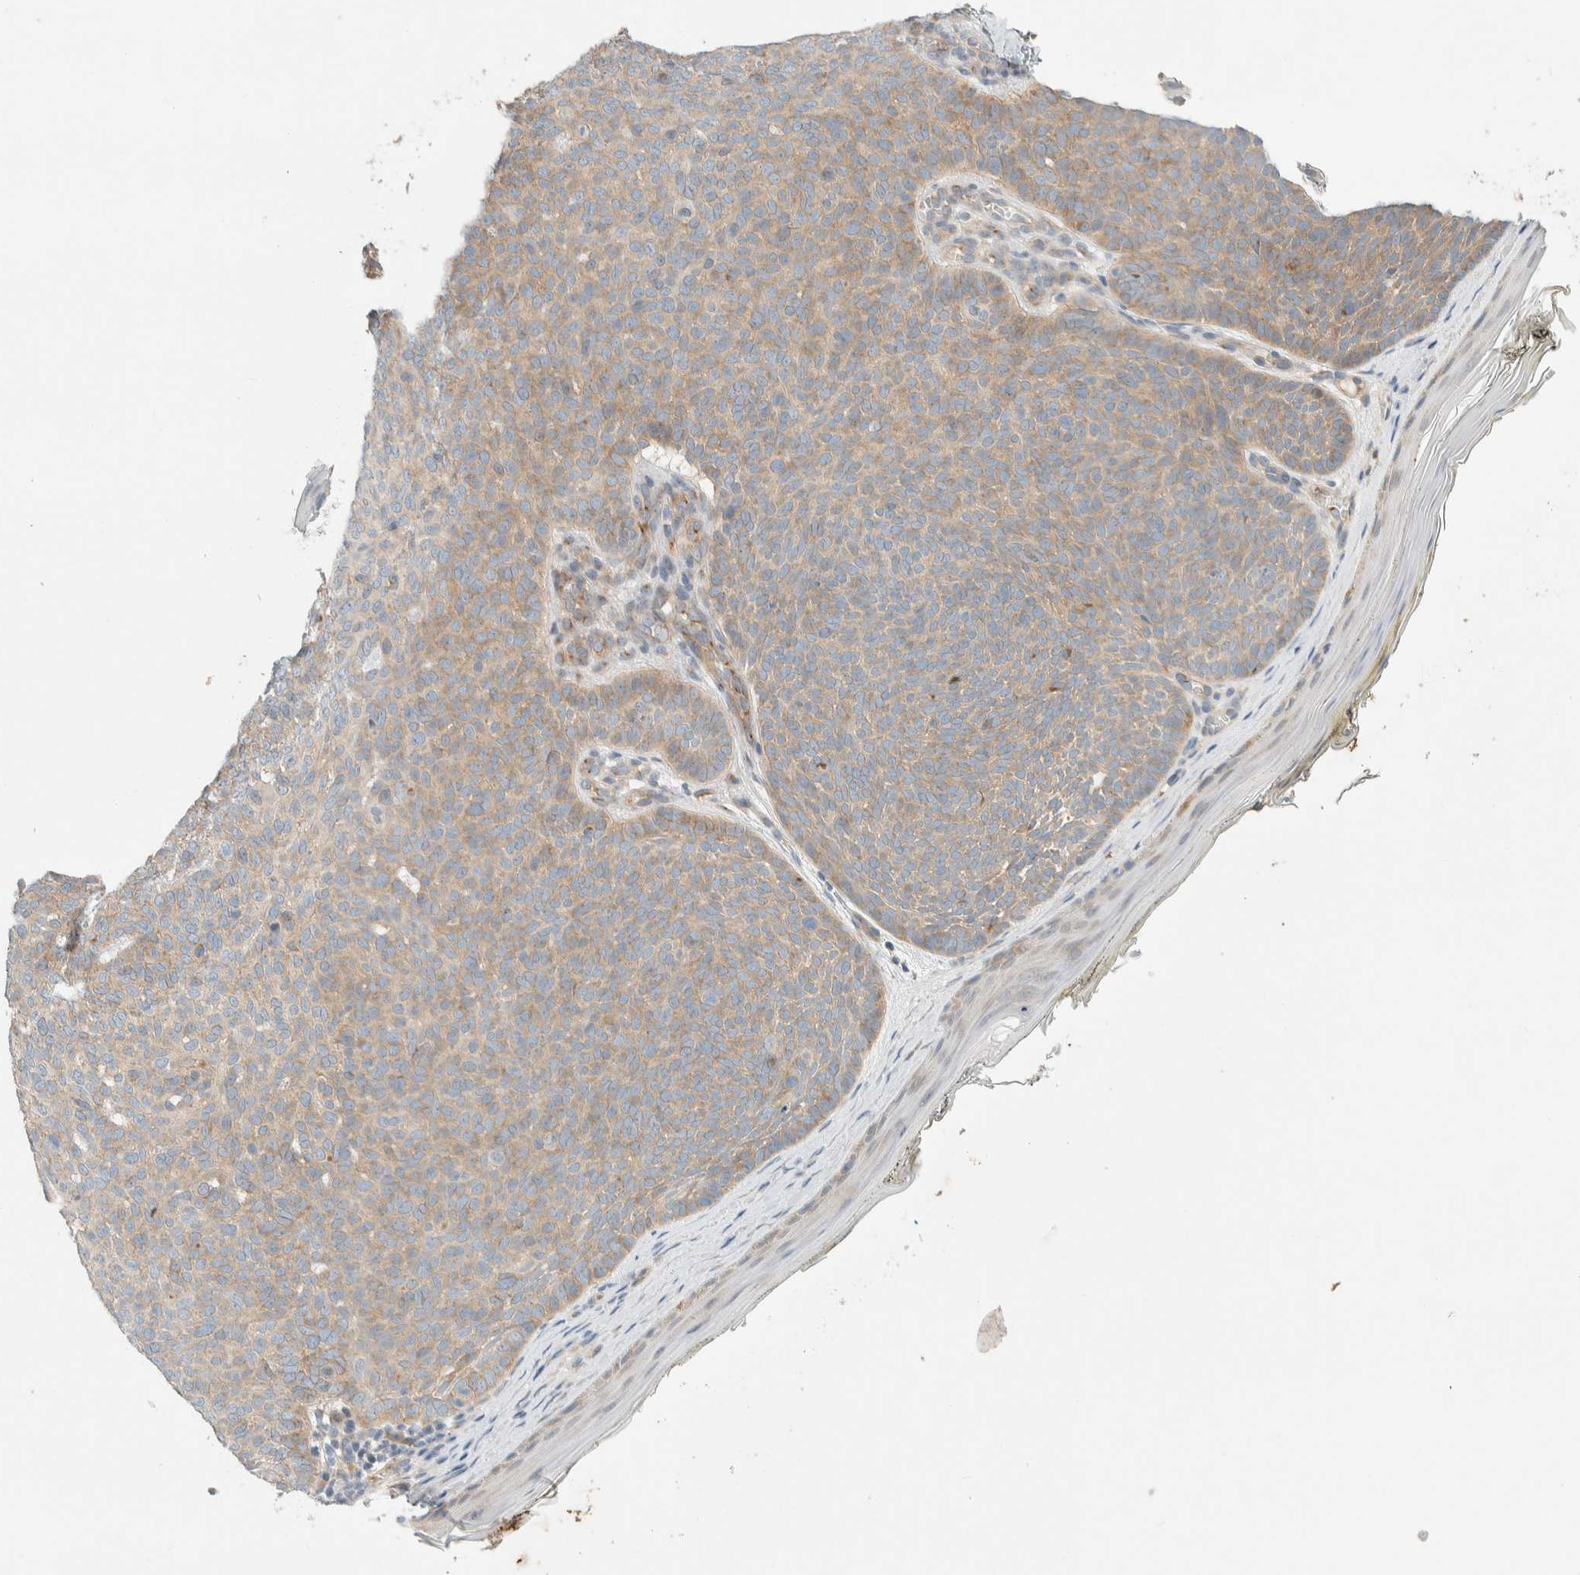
{"staining": {"intensity": "weak", "quantity": ">75%", "location": "cytoplasmic/membranous"}, "tissue": "skin cancer", "cell_type": "Tumor cells", "image_type": "cancer", "snomed": [{"axis": "morphology", "description": "Basal cell carcinoma"}, {"axis": "topography", "description": "Skin"}], "caption": "Tumor cells show low levels of weak cytoplasmic/membranous staining in about >75% of cells in human basal cell carcinoma (skin).", "gene": "TMEM184B", "patient": {"sex": "male", "age": 61}}